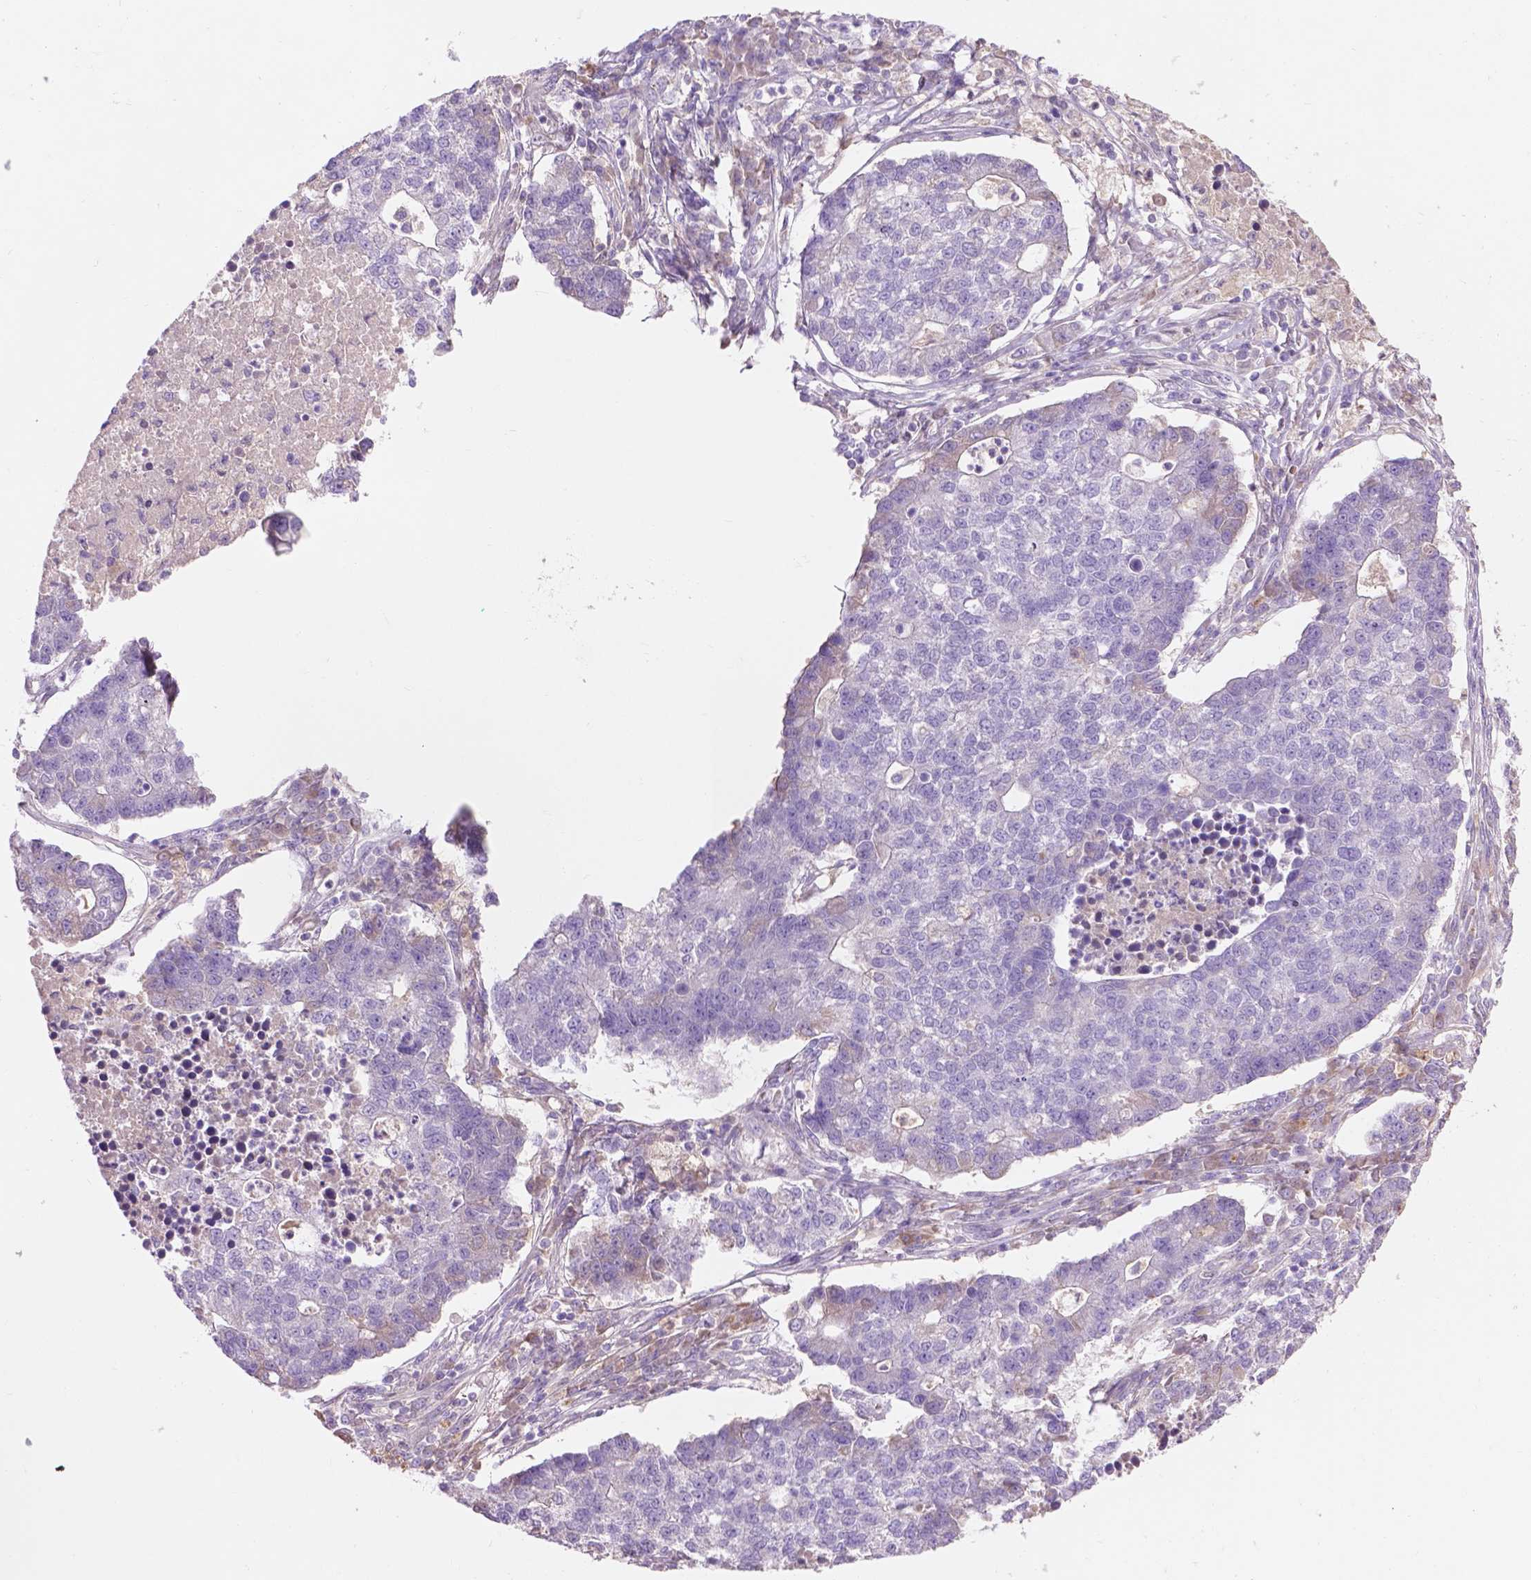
{"staining": {"intensity": "weak", "quantity": "<25%", "location": "cytoplasmic/membranous"}, "tissue": "lung cancer", "cell_type": "Tumor cells", "image_type": "cancer", "snomed": [{"axis": "morphology", "description": "Adenocarcinoma, NOS"}, {"axis": "topography", "description": "Lung"}], "caption": "Tumor cells show no significant staining in lung cancer (adenocarcinoma). (Immunohistochemistry (ihc), brightfield microscopy, high magnification).", "gene": "NOXO1", "patient": {"sex": "male", "age": 57}}